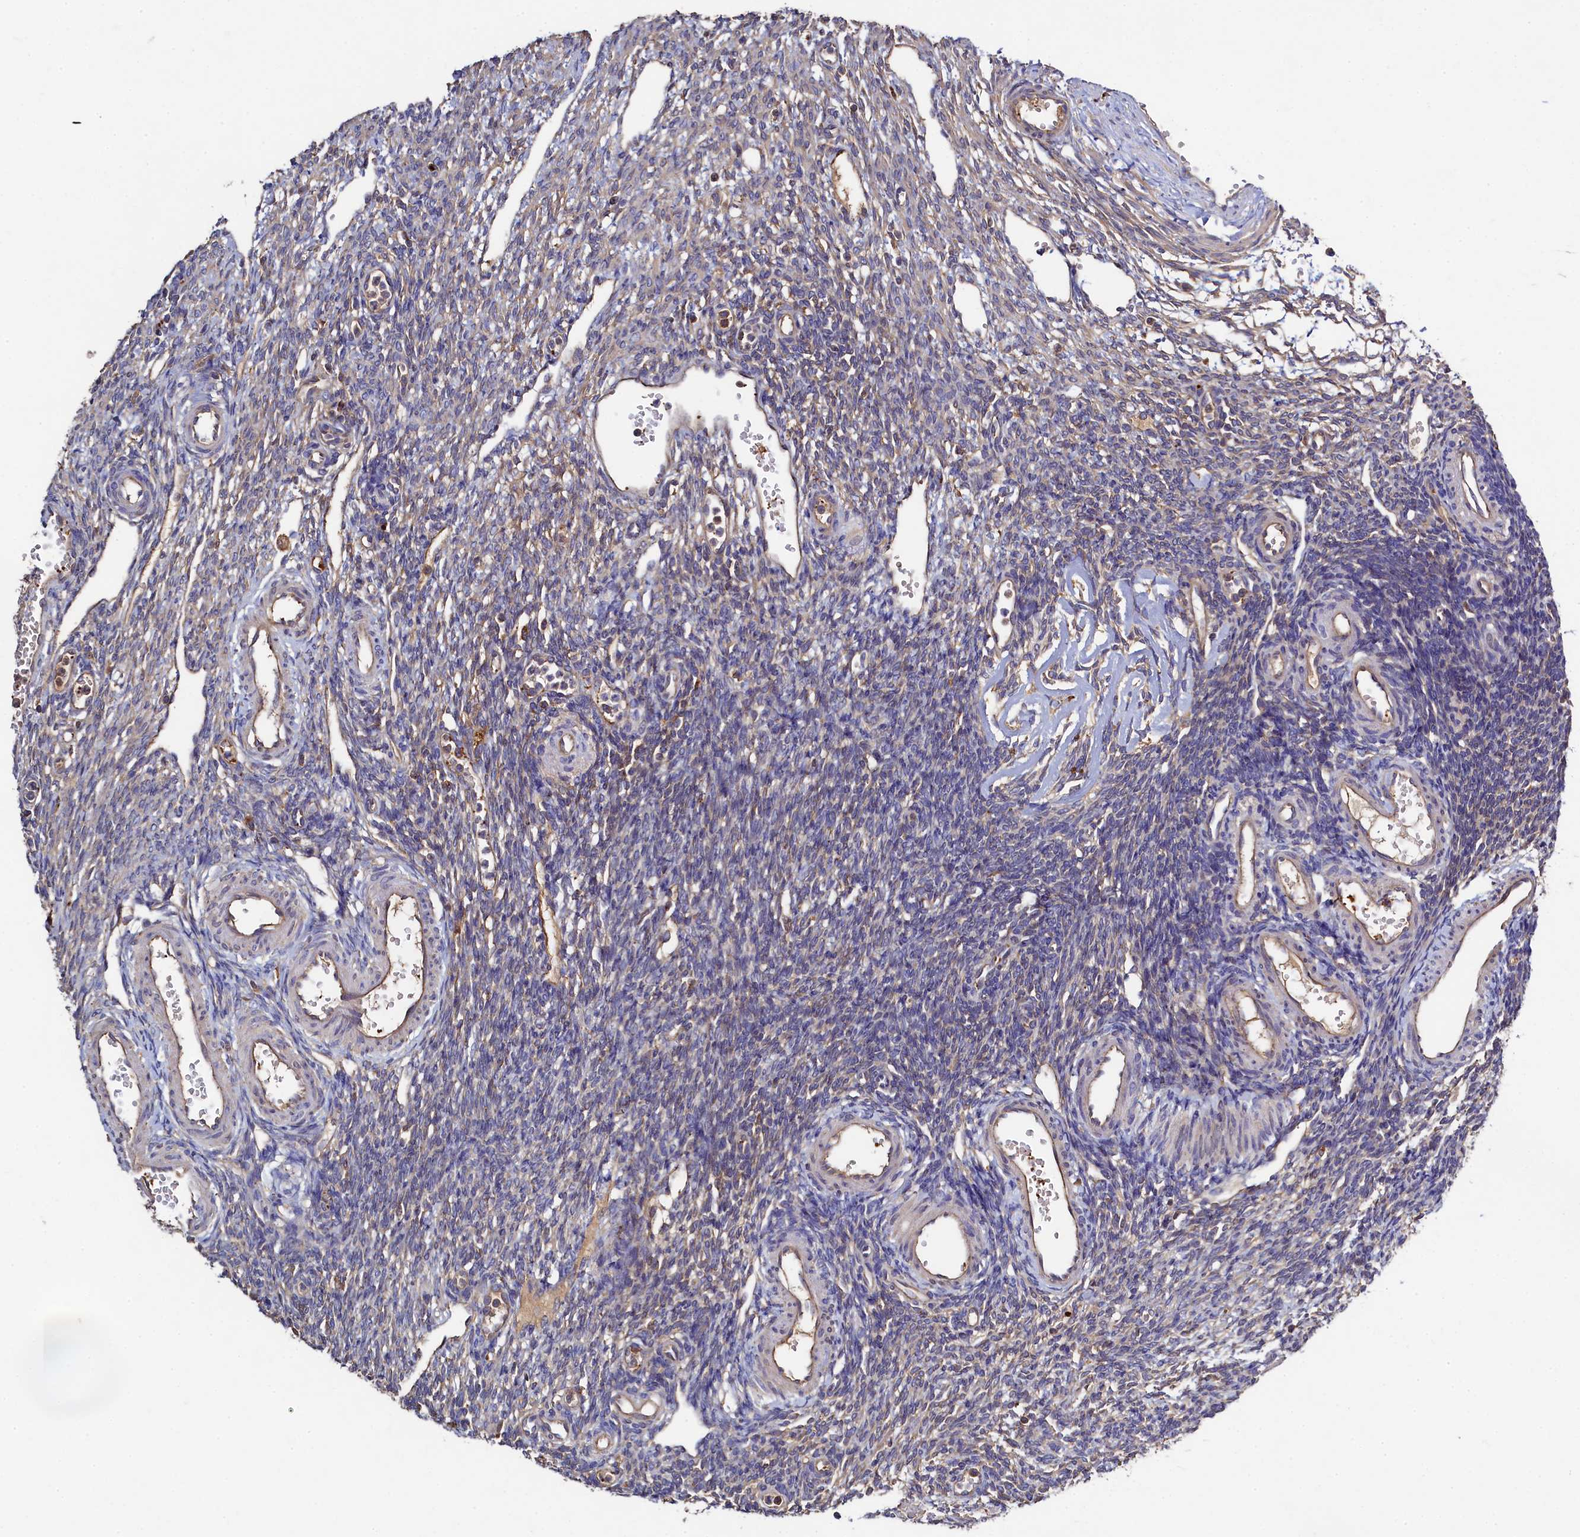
{"staining": {"intensity": "strong", "quantity": ">75%", "location": "cytoplasmic/membranous"}, "tissue": "ovary", "cell_type": "Follicle cells", "image_type": "normal", "snomed": [{"axis": "morphology", "description": "Normal tissue, NOS"}, {"axis": "morphology", "description": "Cyst, NOS"}, {"axis": "topography", "description": "Ovary"}], "caption": "Follicle cells exhibit high levels of strong cytoplasmic/membranous staining in about >75% of cells in benign ovary. (Stains: DAB in brown, nuclei in blue, Microscopy: brightfield microscopy at high magnification).", "gene": "TK2", "patient": {"sex": "female", "age": 33}}